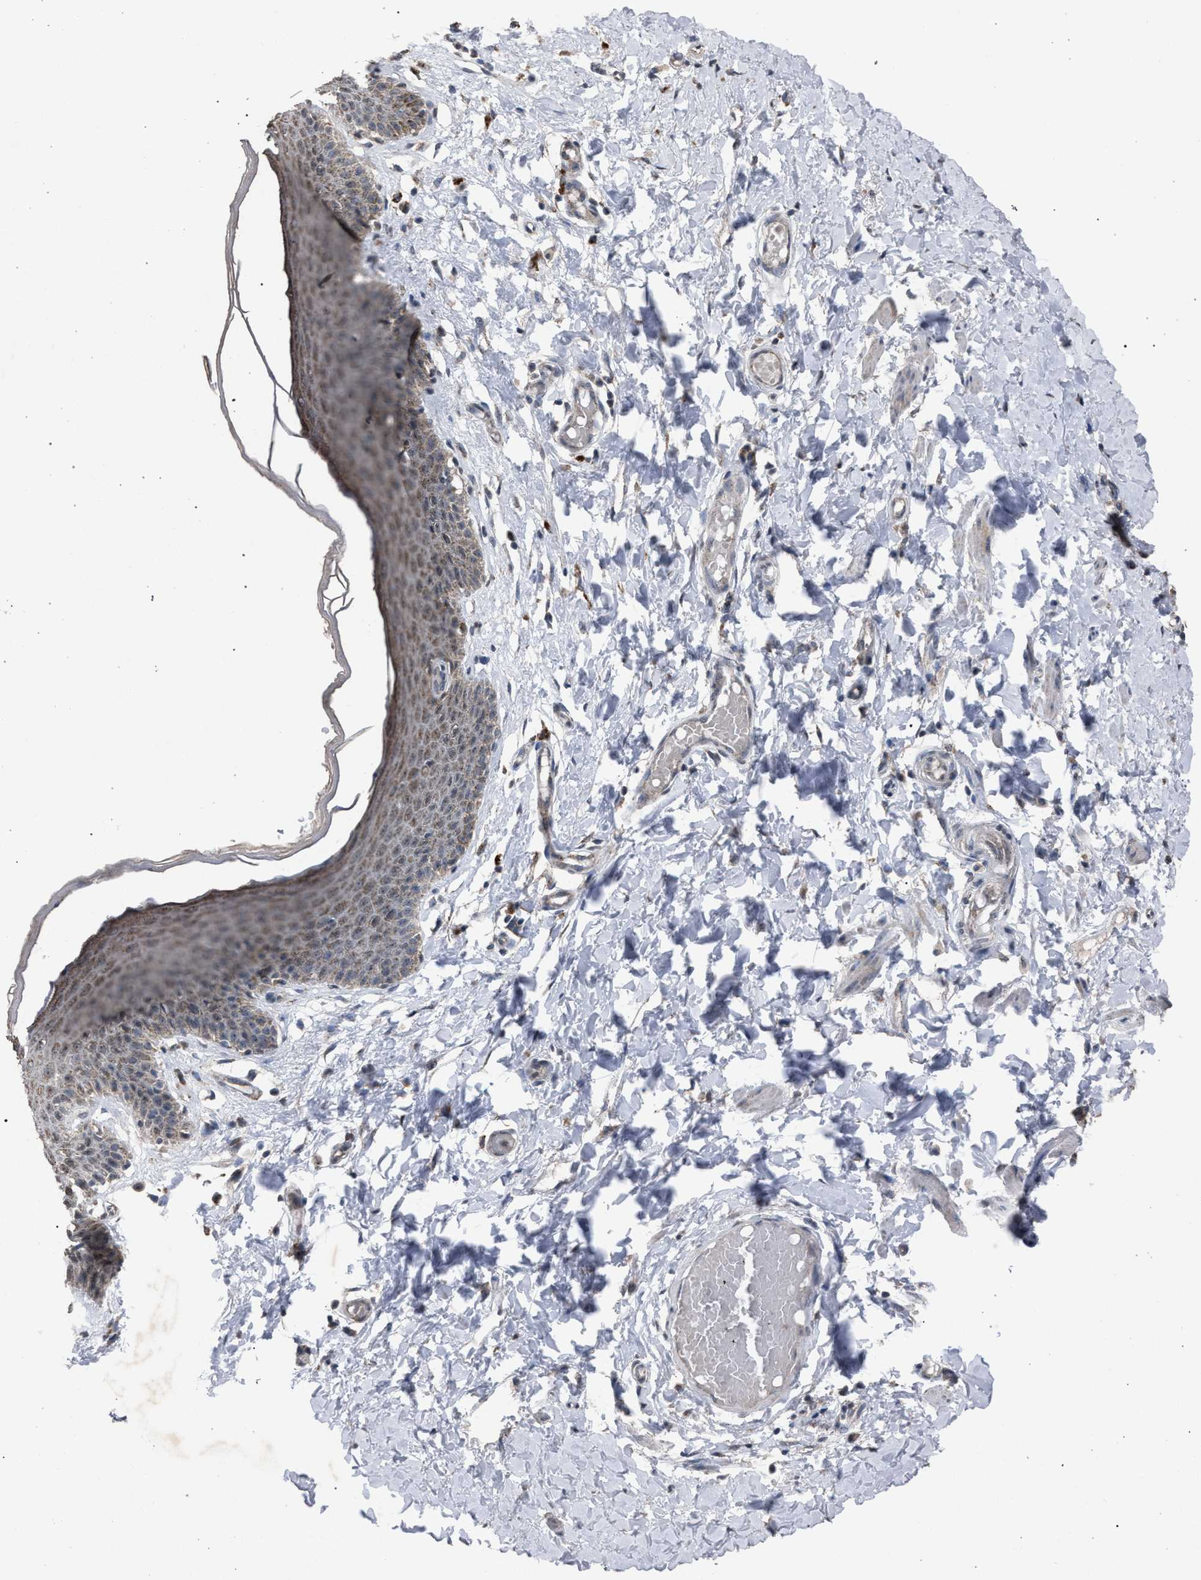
{"staining": {"intensity": "weak", "quantity": "25%-75%", "location": "cytoplasmic/membranous"}, "tissue": "skin", "cell_type": "Epidermal cells", "image_type": "normal", "snomed": [{"axis": "morphology", "description": "Normal tissue, NOS"}, {"axis": "topography", "description": "Vulva"}], "caption": "Protein staining of normal skin exhibits weak cytoplasmic/membranous positivity in about 25%-75% of epidermal cells. Ihc stains the protein of interest in brown and the nuclei are stained blue.", "gene": "HSD17B4", "patient": {"sex": "female", "age": 66}}